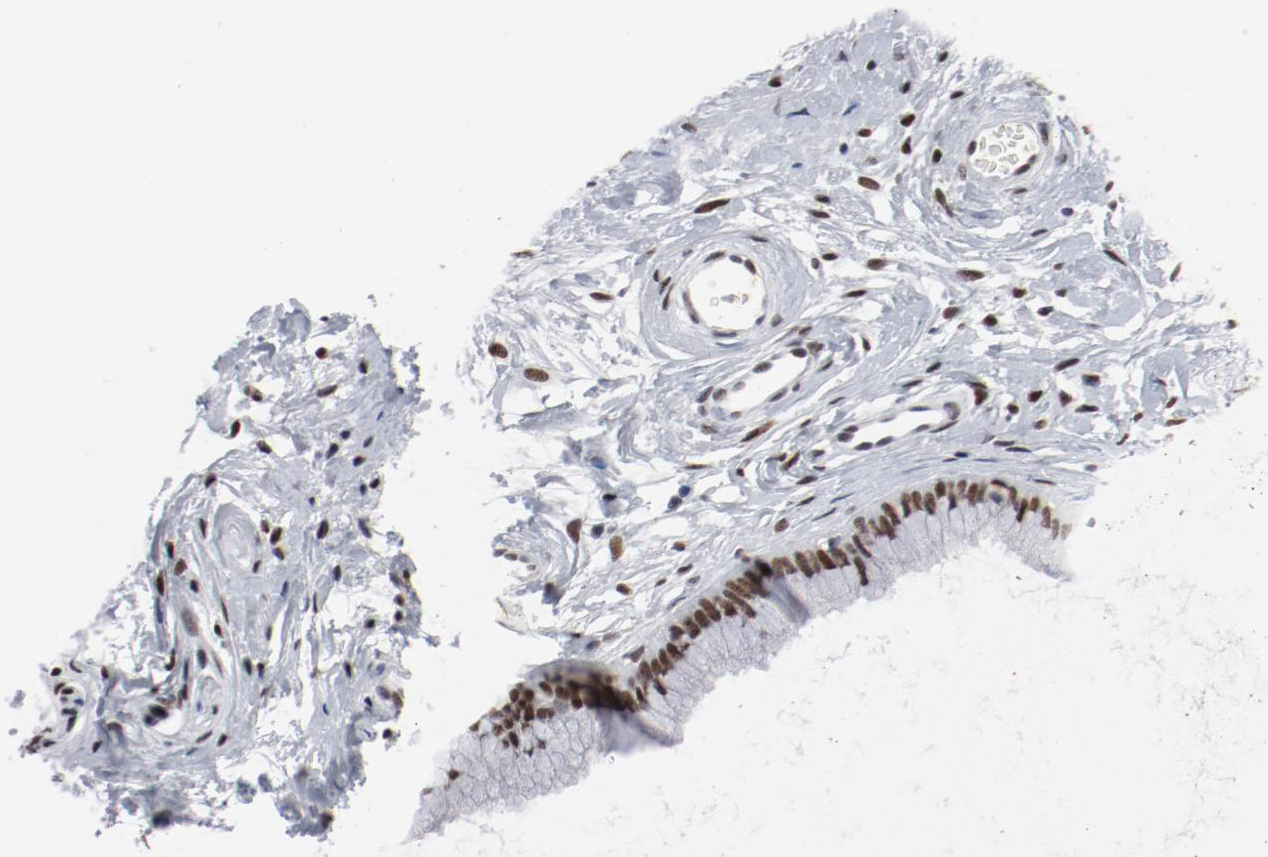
{"staining": {"intensity": "moderate", "quantity": ">75%", "location": "nuclear"}, "tissue": "cervix", "cell_type": "Glandular cells", "image_type": "normal", "snomed": [{"axis": "morphology", "description": "Normal tissue, NOS"}, {"axis": "topography", "description": "Cervix"}], "caption": "Immunohistochemical staining of normal cervix shows moderate nuclear protein positivity in about >75% of glandular cells.", "gene": "ARNT", "patient": {"sex": "female", "age": 39}}